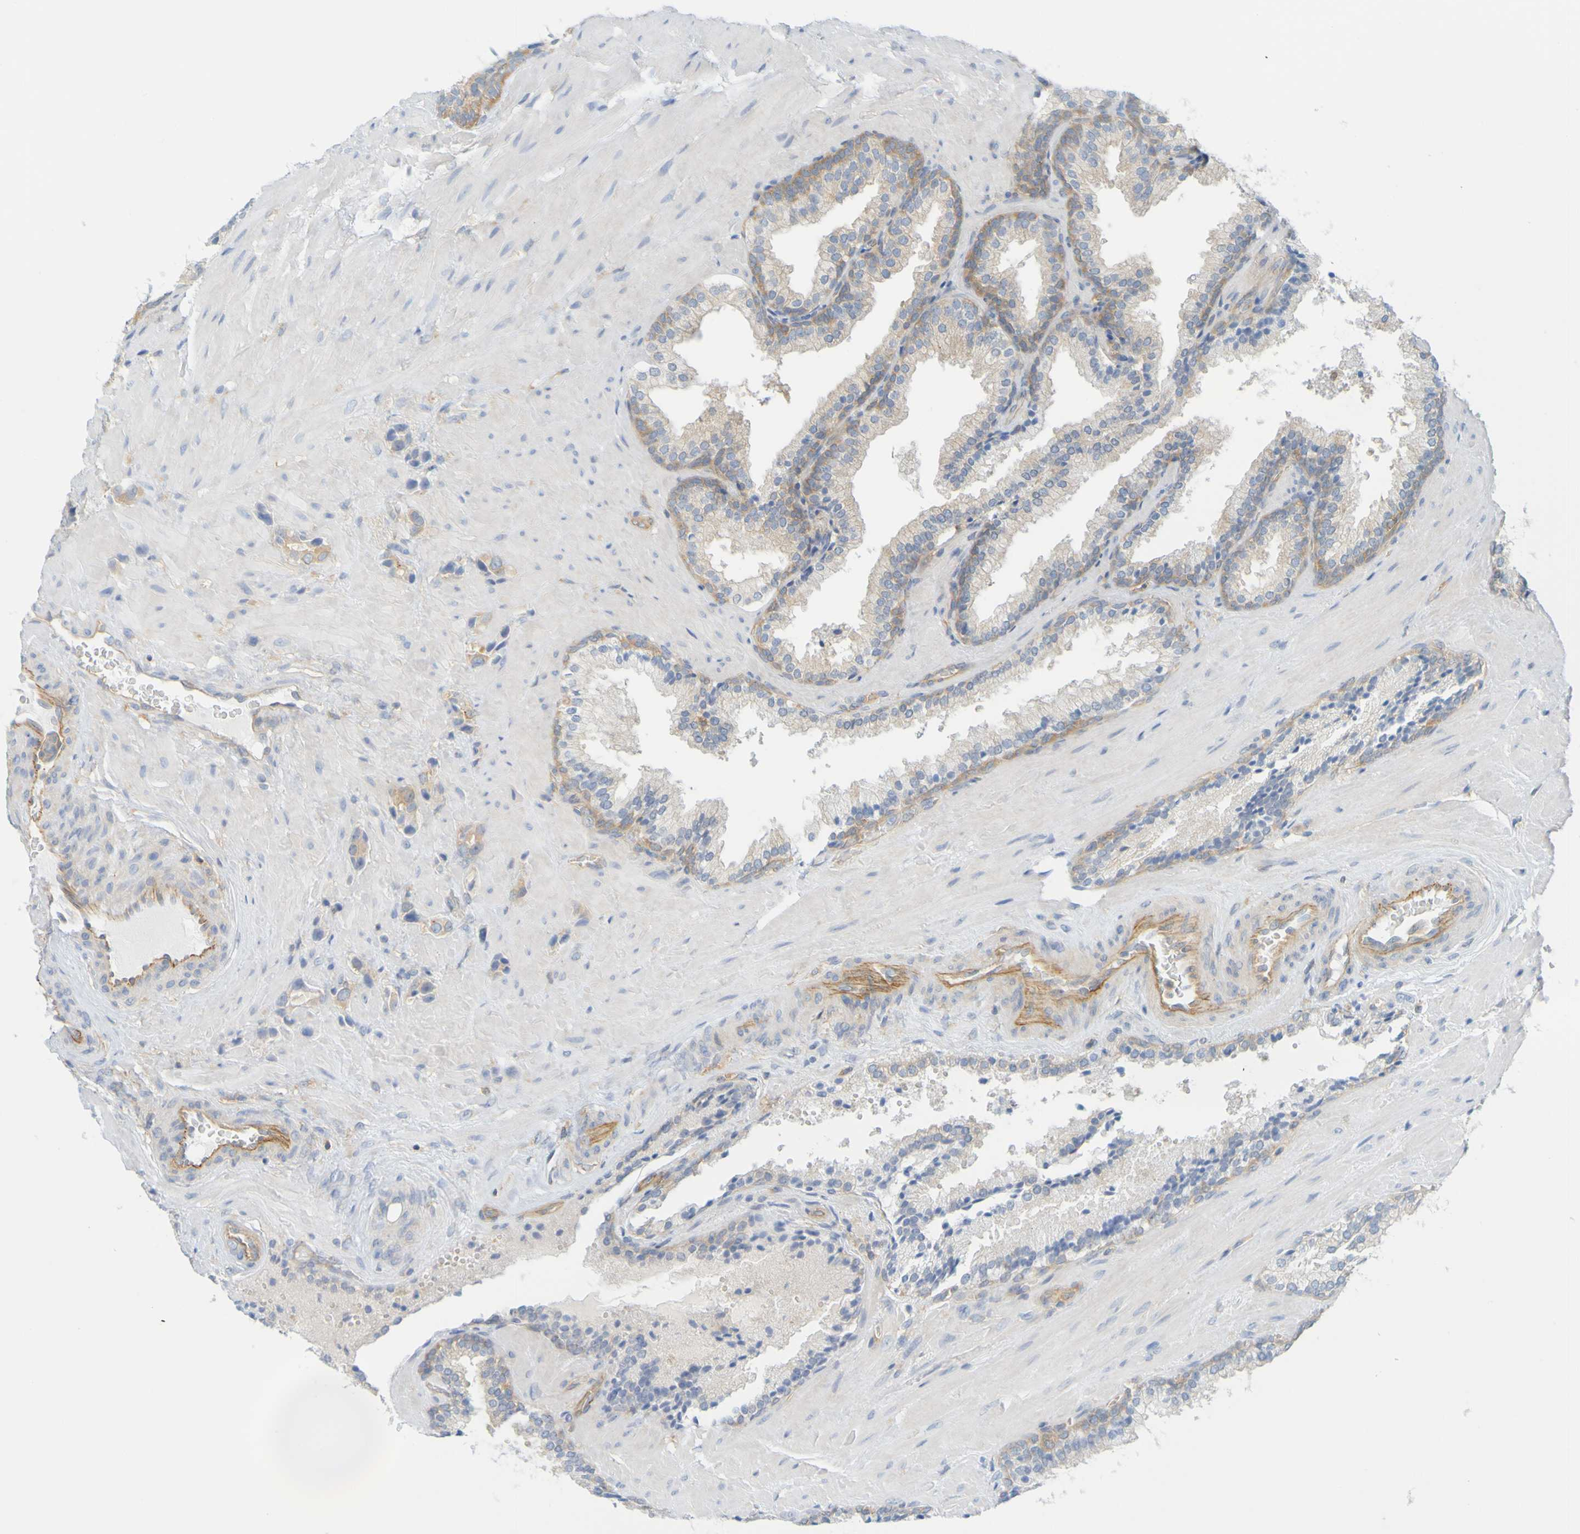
{"staining": {"intensity": "weak", "quantity": ">75%", "location": "cytoplasmic/membranous"}, "tissue": "prostate cancer", "cell_type": "Tumor cells", "image_type": "cancer", "snomed": [{"axis": "morphology", "description": "Adenocarcinoma, High grade"}, {"axis": "topography", "description": "Prostate"}], "caption": "DAB (3,3'-diaminobenzidine) immunohistochemical staining of adenocarcinoma (high-grade) (prostate) displays weak cytoplasmic/membranous protein expression in approximately >75% of tumor cells. (DAB = brown stain, brightfield microscopy at high magnification).", "gene": "APPL1", "patient": {"sex": "male", "age": 64}}